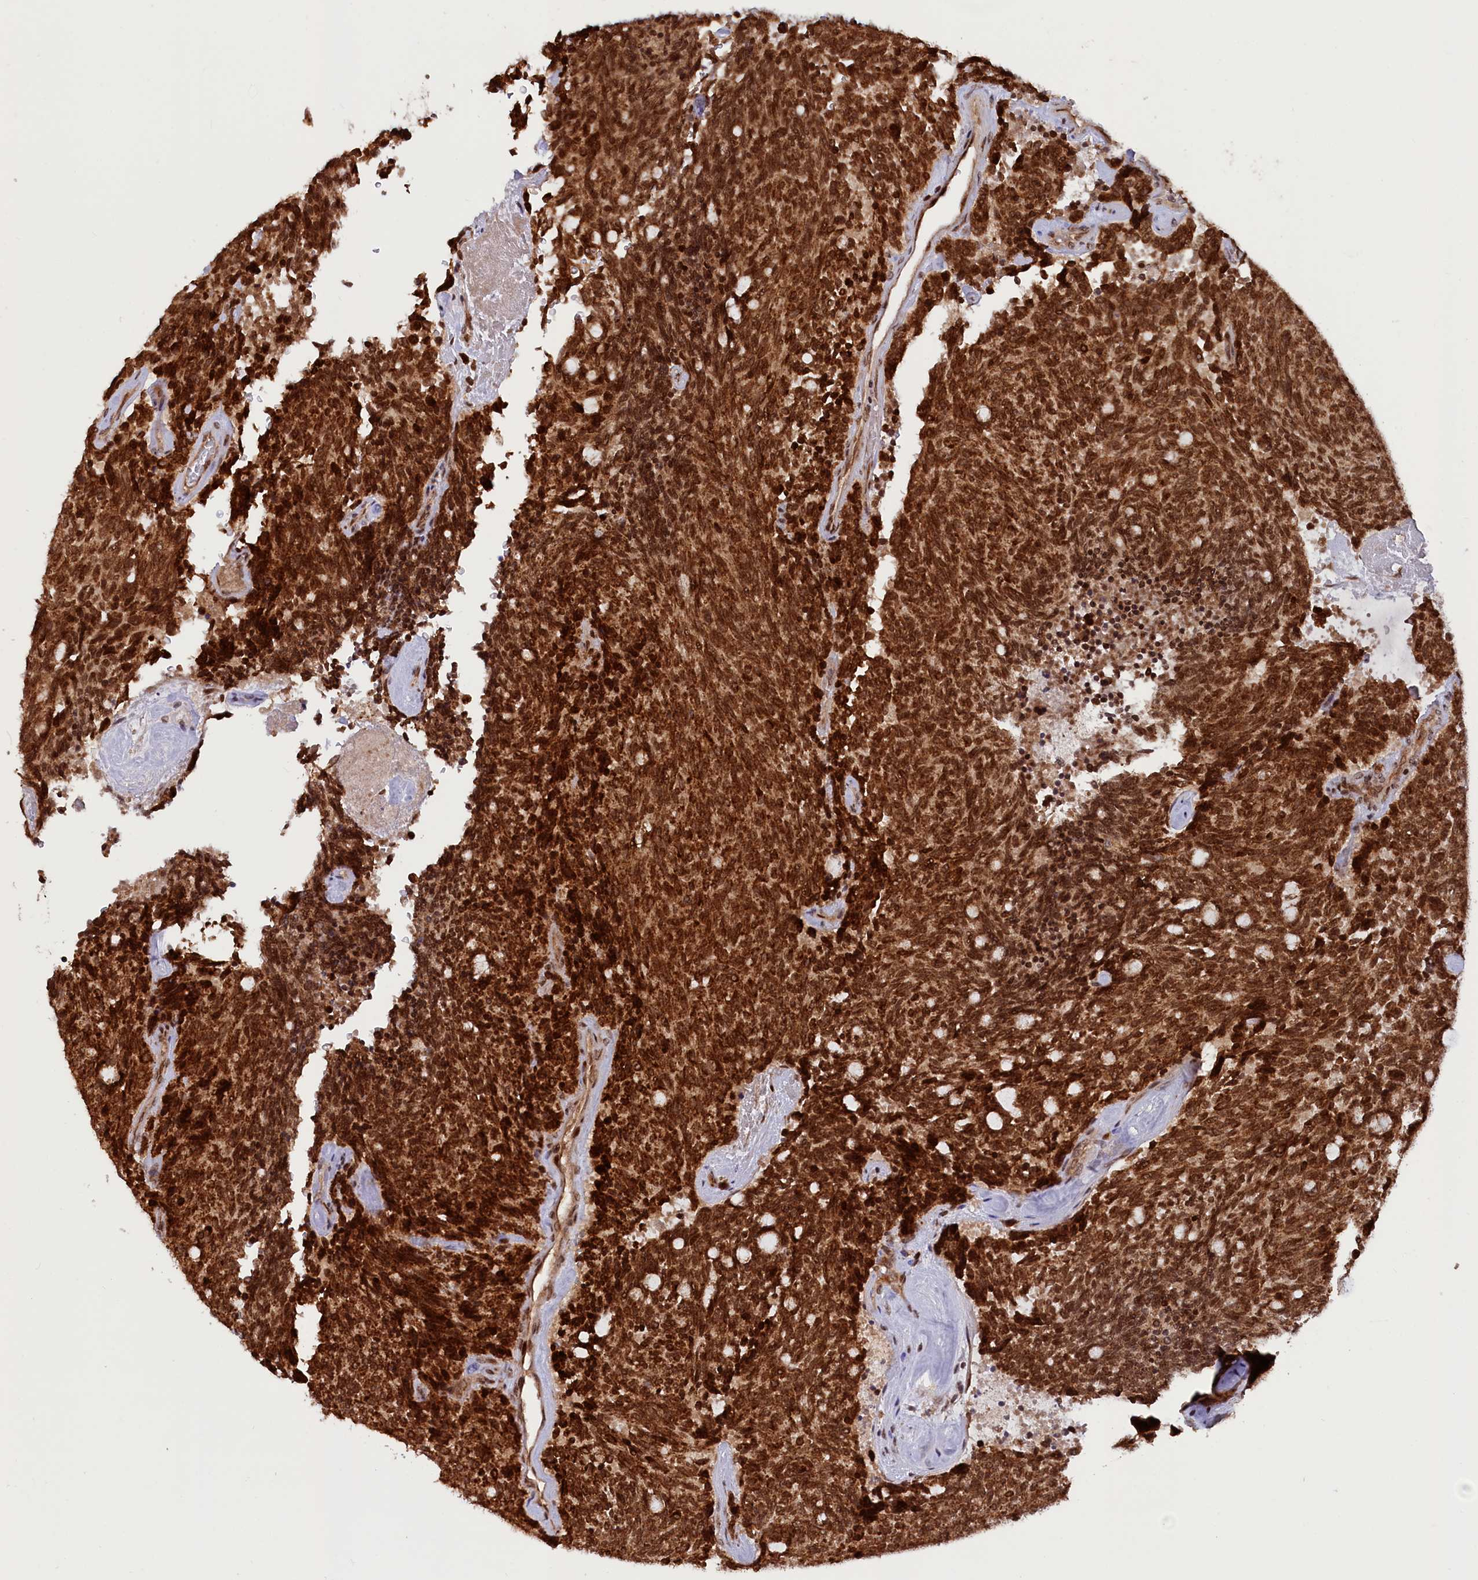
{"staining": {"intensity": "strong", "quantity": ">75%", "location": "cytoplasmic/membranous,nuclear"}, "tissue": "carcinoid", "cell_type": "Tumor cells", "image_type": "cancer", "snomed": [{"axis": "morphology", "description": "Carcinoid, malignant, NOS"}, {"axis": "topography", "description": "Pancreas"}], "caption": "Strong cytoplasmic/membranous and nuclear expression for a protein is seen in approximately >75% of tumor cells of malignant carcinoid using IHC.", "gene": "PHC3", "patient": {"sex": "female", "age": 54}}